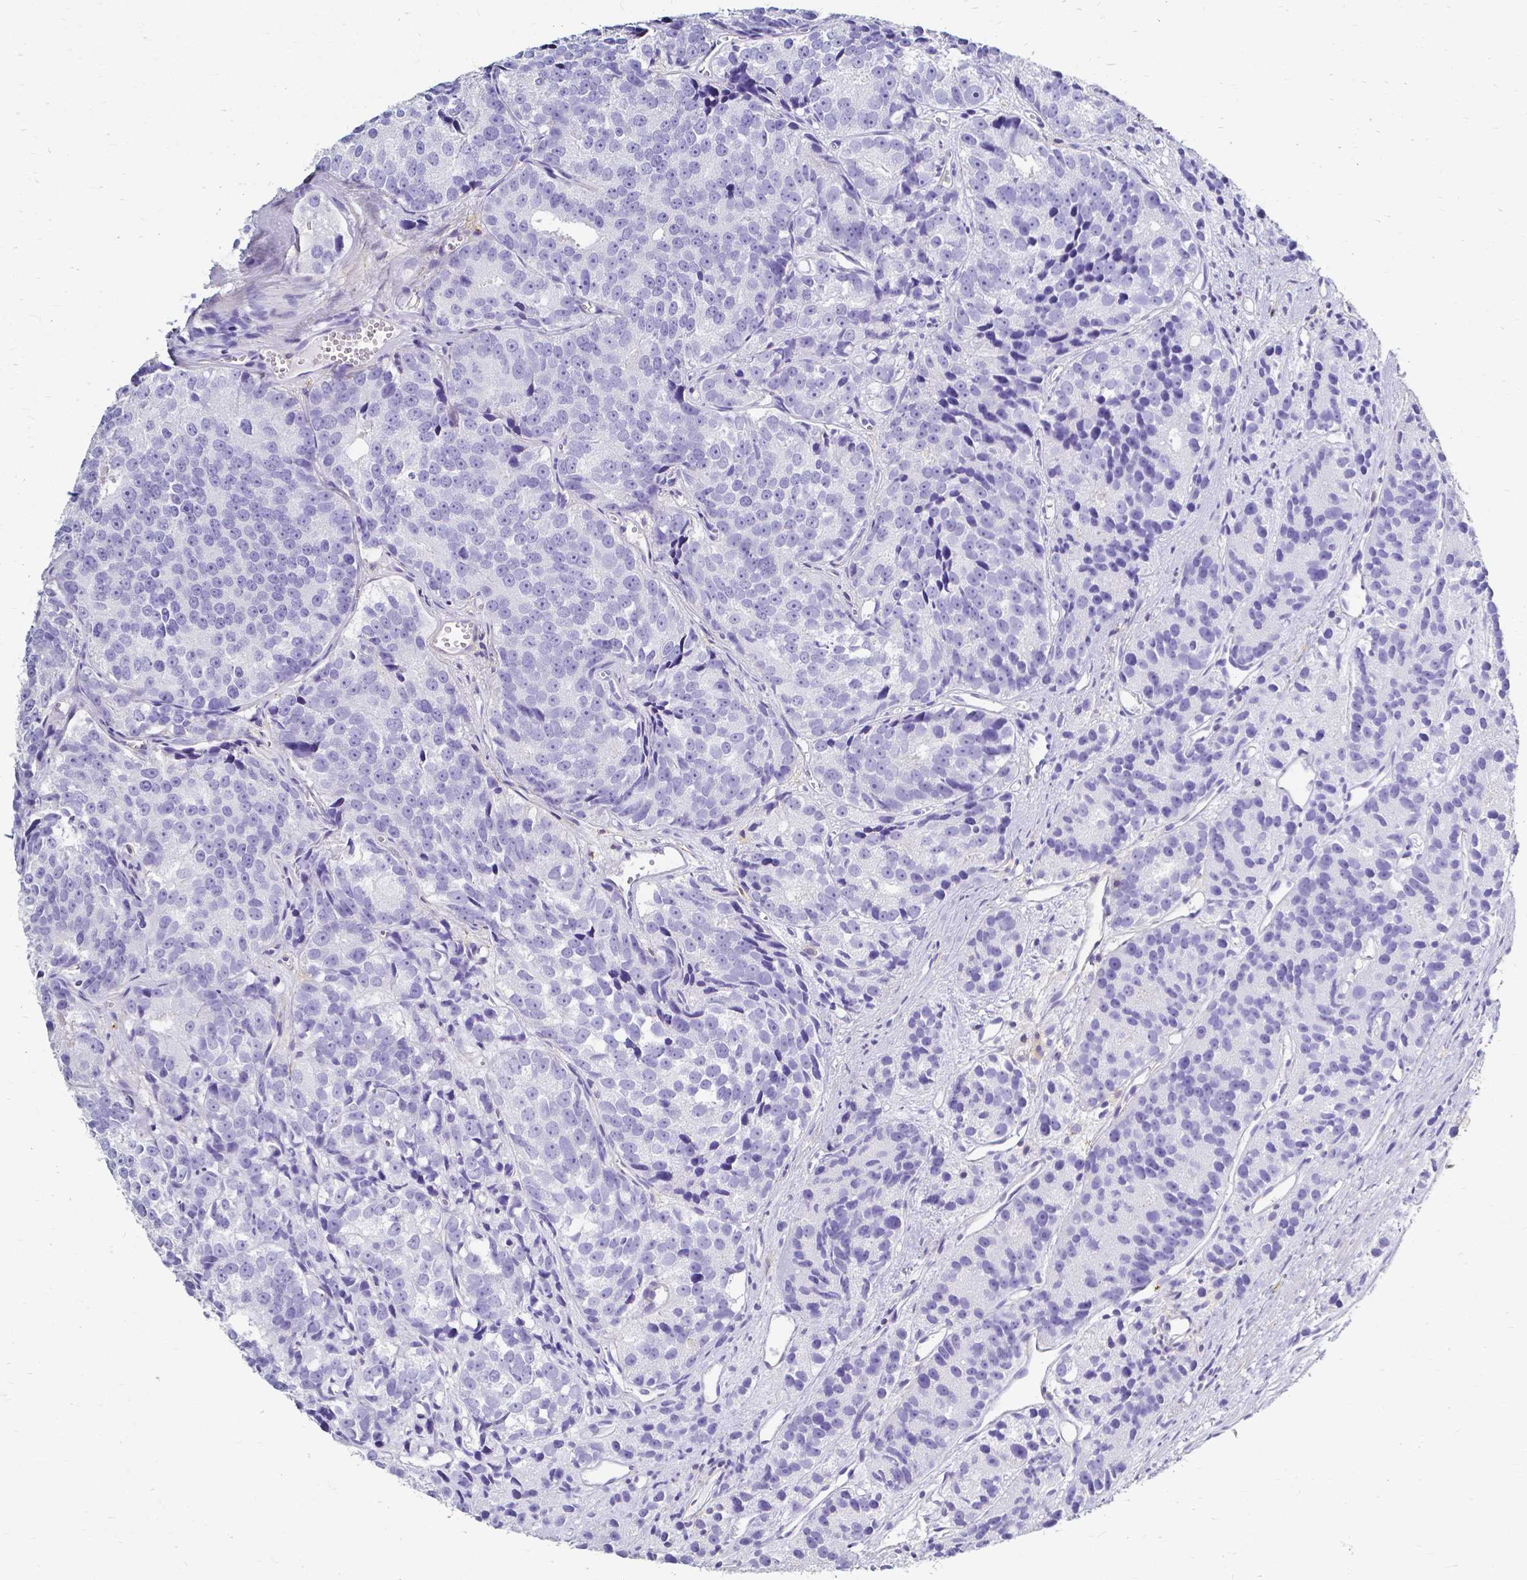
{"staining": {"intensity": "negative", "quantity": "none", "location": "none"}, "tissue": "prostate cancer", "cell_type": "Tumor cells", "image_type": "cancer", "snomed": [{"axis": "morphology", "description": "Adenocarcinoma, High grade"}, {"axis": "topography", "description": "Prostate"}], "caption": "A high-resolution micrograph shows immunohistochemistry (IHC) staining of prostate cancer, which displays no significant expression in tumor cells.", "gene": "HSPA12A", "patient": {"sex": "male", "age": 77}}